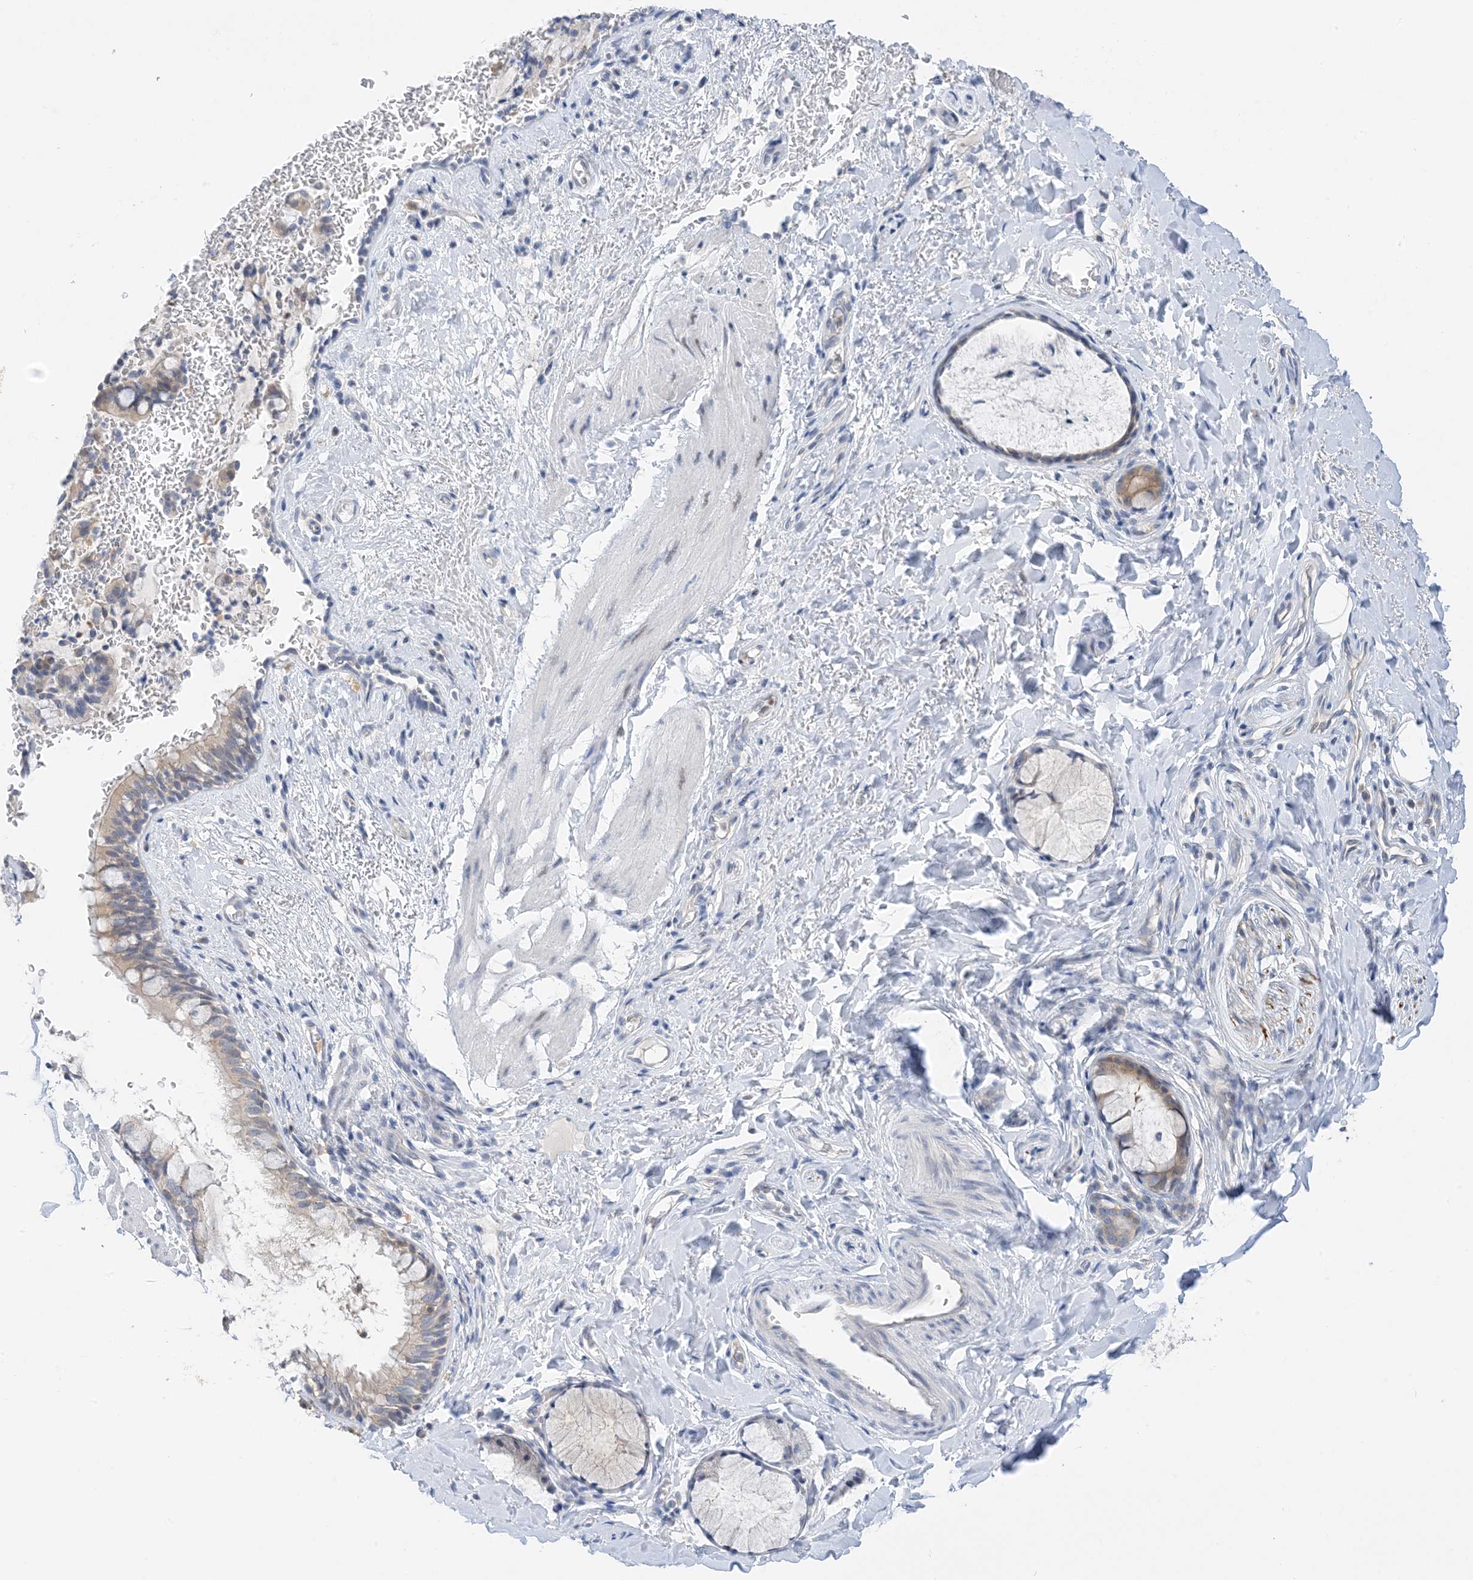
{"staining": {"intensity": "negative", "quantity": "none", "location": "none"}, "tissue": "bronchus", "cell_type": "Respiratory epithelial cells", "image_type": "normal", "snomed": [{"axis": "morphology", "description": "Normal tissue, NOS"}, {"axis": "topography", "description": "Cartilage tissue"}, {"axis": "topography", "description": "Bronchus"}], "caption": "Human bronchus stained for a protein using immunohistochemistry displays no positivity in respiratory epithelial cells.", "gene": "KIFBP", "patient": {"sex": "female", "age": 36}}